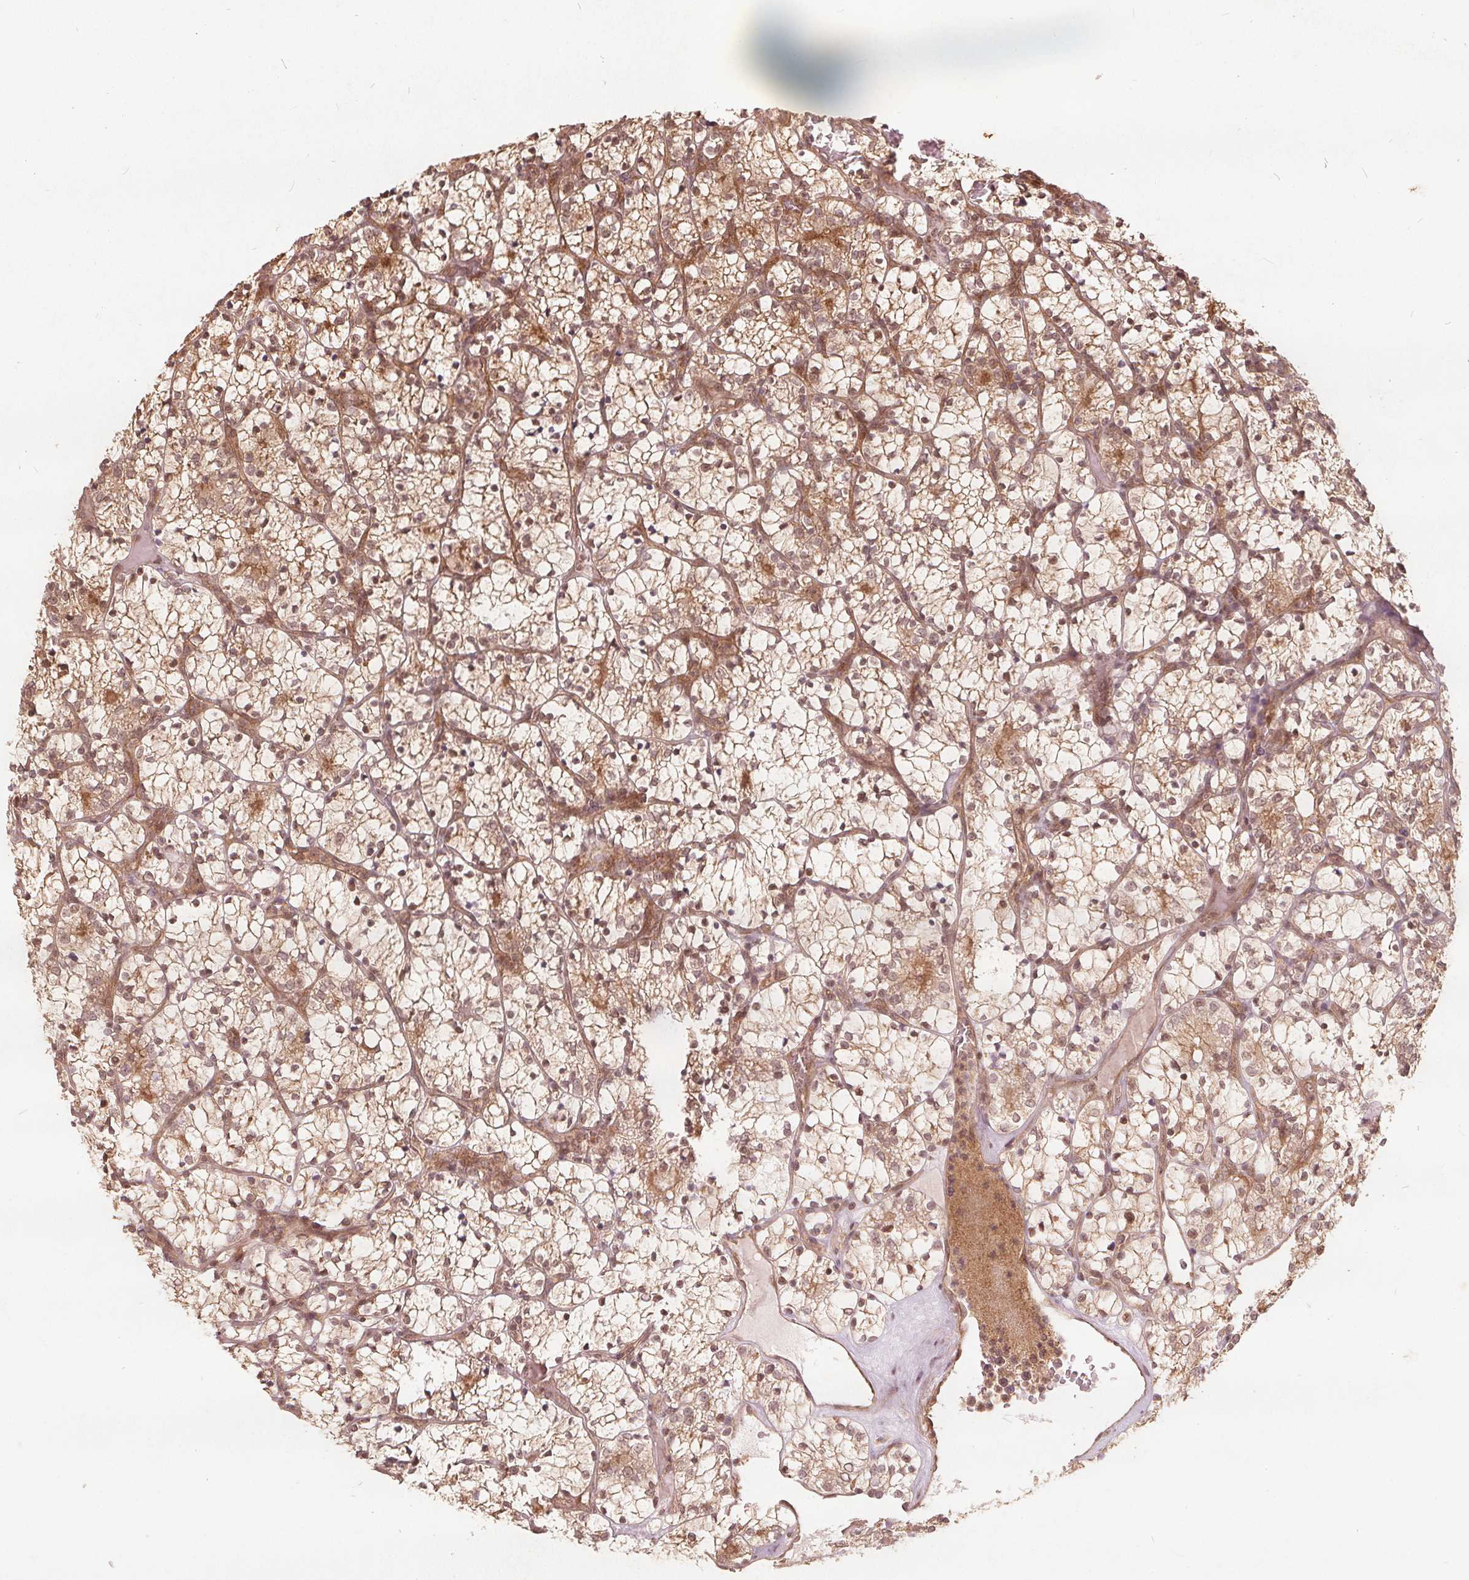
{"staining": {"intensity": "weak", "quantity": ">75%", "location": "cytoplasmic/membranous,nuclear"}, "tissue": "renal cancer", "cell_type": "Tumor cells", "image_type": "cancer", "snomed": [{"axis": "morphology", "description": "Adenocarcinoma, NOS"}, {"axis": "topography", "description": "Kidney"}], "caption": "Human renal adenocarcinoma stained with a brown dye shows weak cytoplasmic/membranous and nuclear positive expression in about >75% of tumor cells.", "gene": "PPP1CB", "patient": {"sex": "female", "age": 69}}